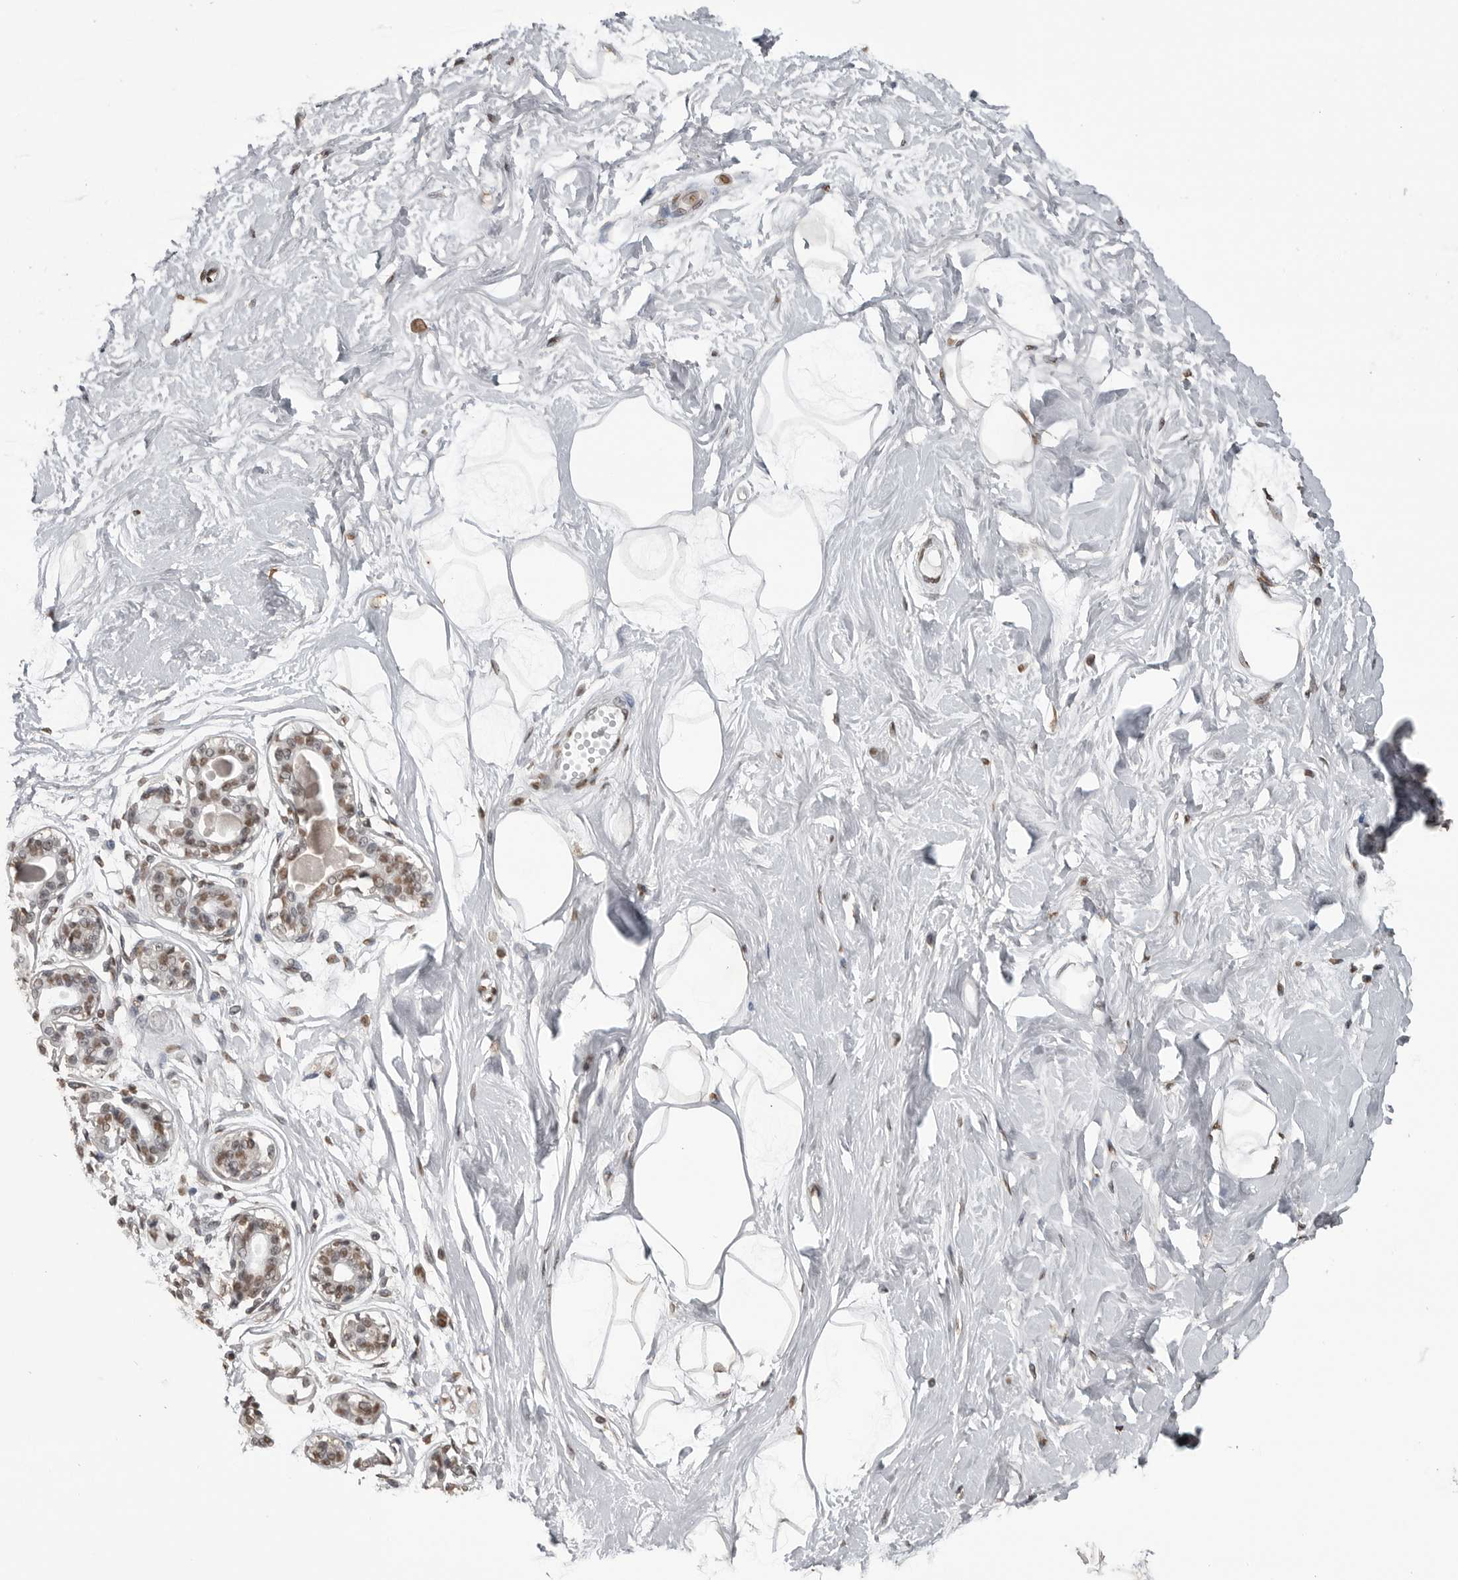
{"staining": {"intensity": "negative", "quantity": "none", "location": "none"}, "tissue": "breast", "cell_type": "Adipocytes", "image_type": "normal", "snomed": [{"axis": "morphology", "description": "Normal tissue, NOS"}, {"axis": "topography", "description": "Breast"}], "caption": "A high-resolution photomicrograph shows immunohistochemistry (IHC) staining of unremarkable breast, which displays no significant positivity in adipocytes. (Brightfield microscopy of DAB (3,3'-diaminobenzidine) IHC at high magnification).", "gene": "SMAD2", "patient": {"sex": "female", "age": 45}}